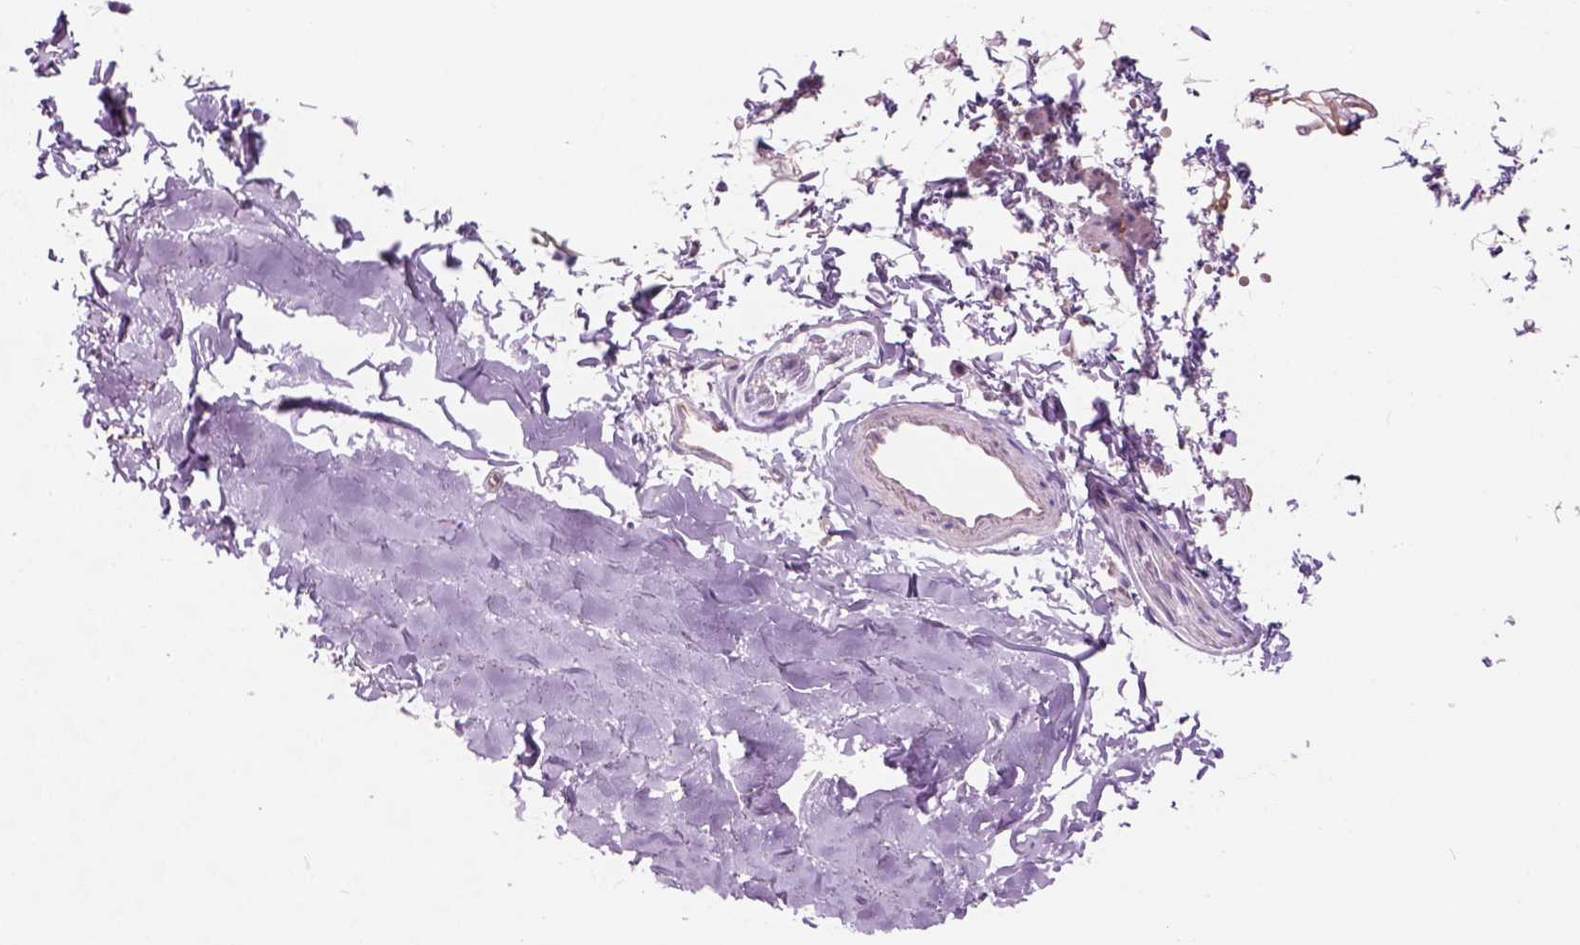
{"staining": {"intensity": "negative", "quantity": "none", "location": "none"}, "tissue": "soft tissue", "cell_type": "Chondrocytes", "image_type": "normal", "snomed": [{"axis": "morphology", "description": "Normal tissue, NOS"}, {"axis": "topography", "description": "Cartilage tissue"}, {"axis": "topography", "description": "Bronchus"}], "caption": "Immunohistochemical staining of unremarkable soft tissue demonstrates no significant positivity in chondrocytes.", "gene": "CD84", "patient": {"sex": "female", "age": 79}}